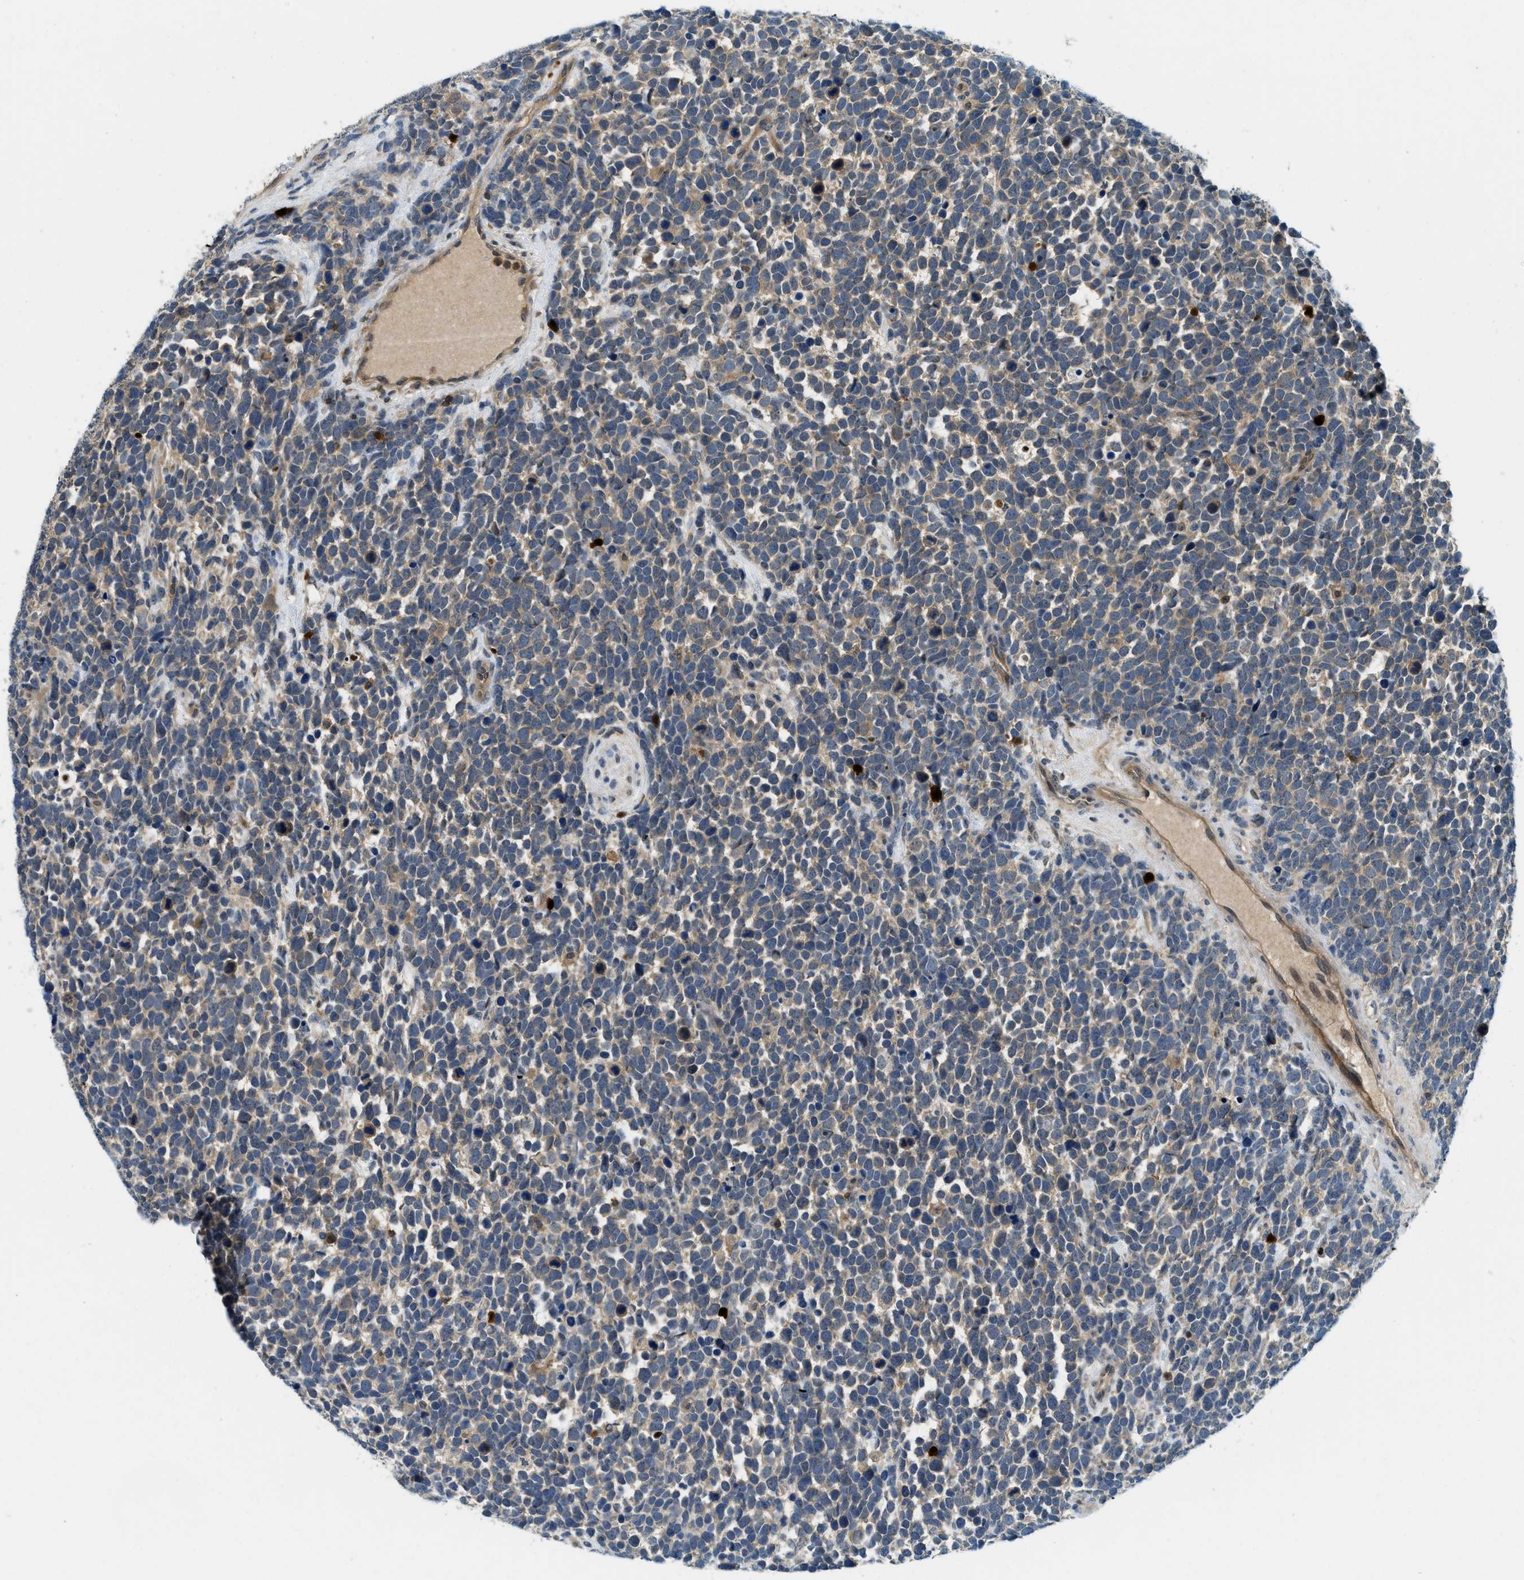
{"staining": {"intensity": "weak", "quantity": "25%-75%", "location": "cytoplasmic/membranous"}, "tissue": "urothelial cancer", "cell_type": "Tumor cells", "image_type": "cancer", "snomed": [{"axis": "morphology", "description": "Urothelial carcinoma, High grade"}, {"axis": "topography", "description": "Urinary bladder"}], "caption": "Urothelial cancer was stained to show a protein in brown. There is low levels of weak cytoplasmic/membranous expression in approximately 25%-75% of tumor cells. (Brightfield microscopy of DAB IHC at high magnification).", "gene": "GMPPB", "patient": {"sex": "female", "age": 82}}